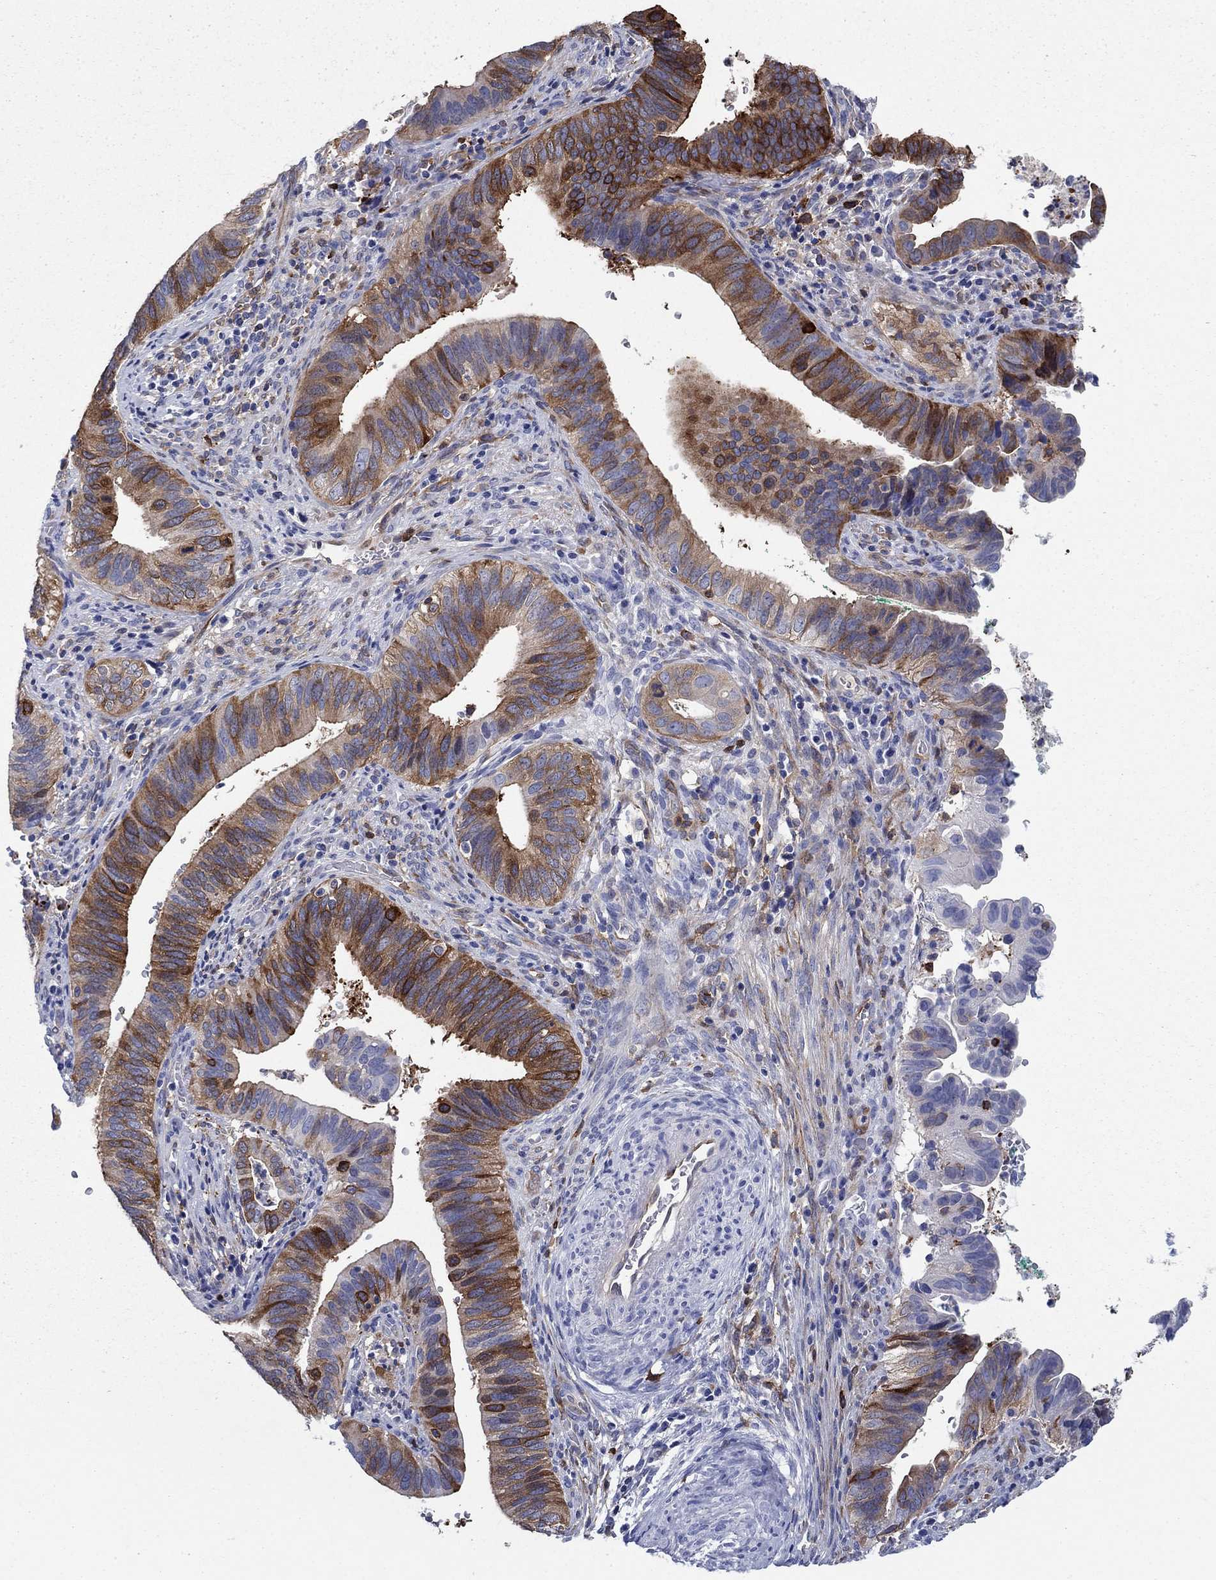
{"staining": {"intensity": "strong", "quantity": "25%-75%", "location": "cytoplasmic/membranous"}, "tissue": "cervical cancer", "cell_type": "Tumor cells", "image_type": "cancer", "snomed": [{"axis": "morphology", "description": "Adenocarcinoma, NOS"}, {"axis": "topography", "description": "Cervix"}], "caption": "Protein staining by immunohistochemistry (IHC) shows strong cytoplasmic/membranous positivity in about 25%-75% of tumor cells in cervical cancer (adenocarcinoma).", "gene": "STMN1", "patient": {"sex": "female", "age": 42}}